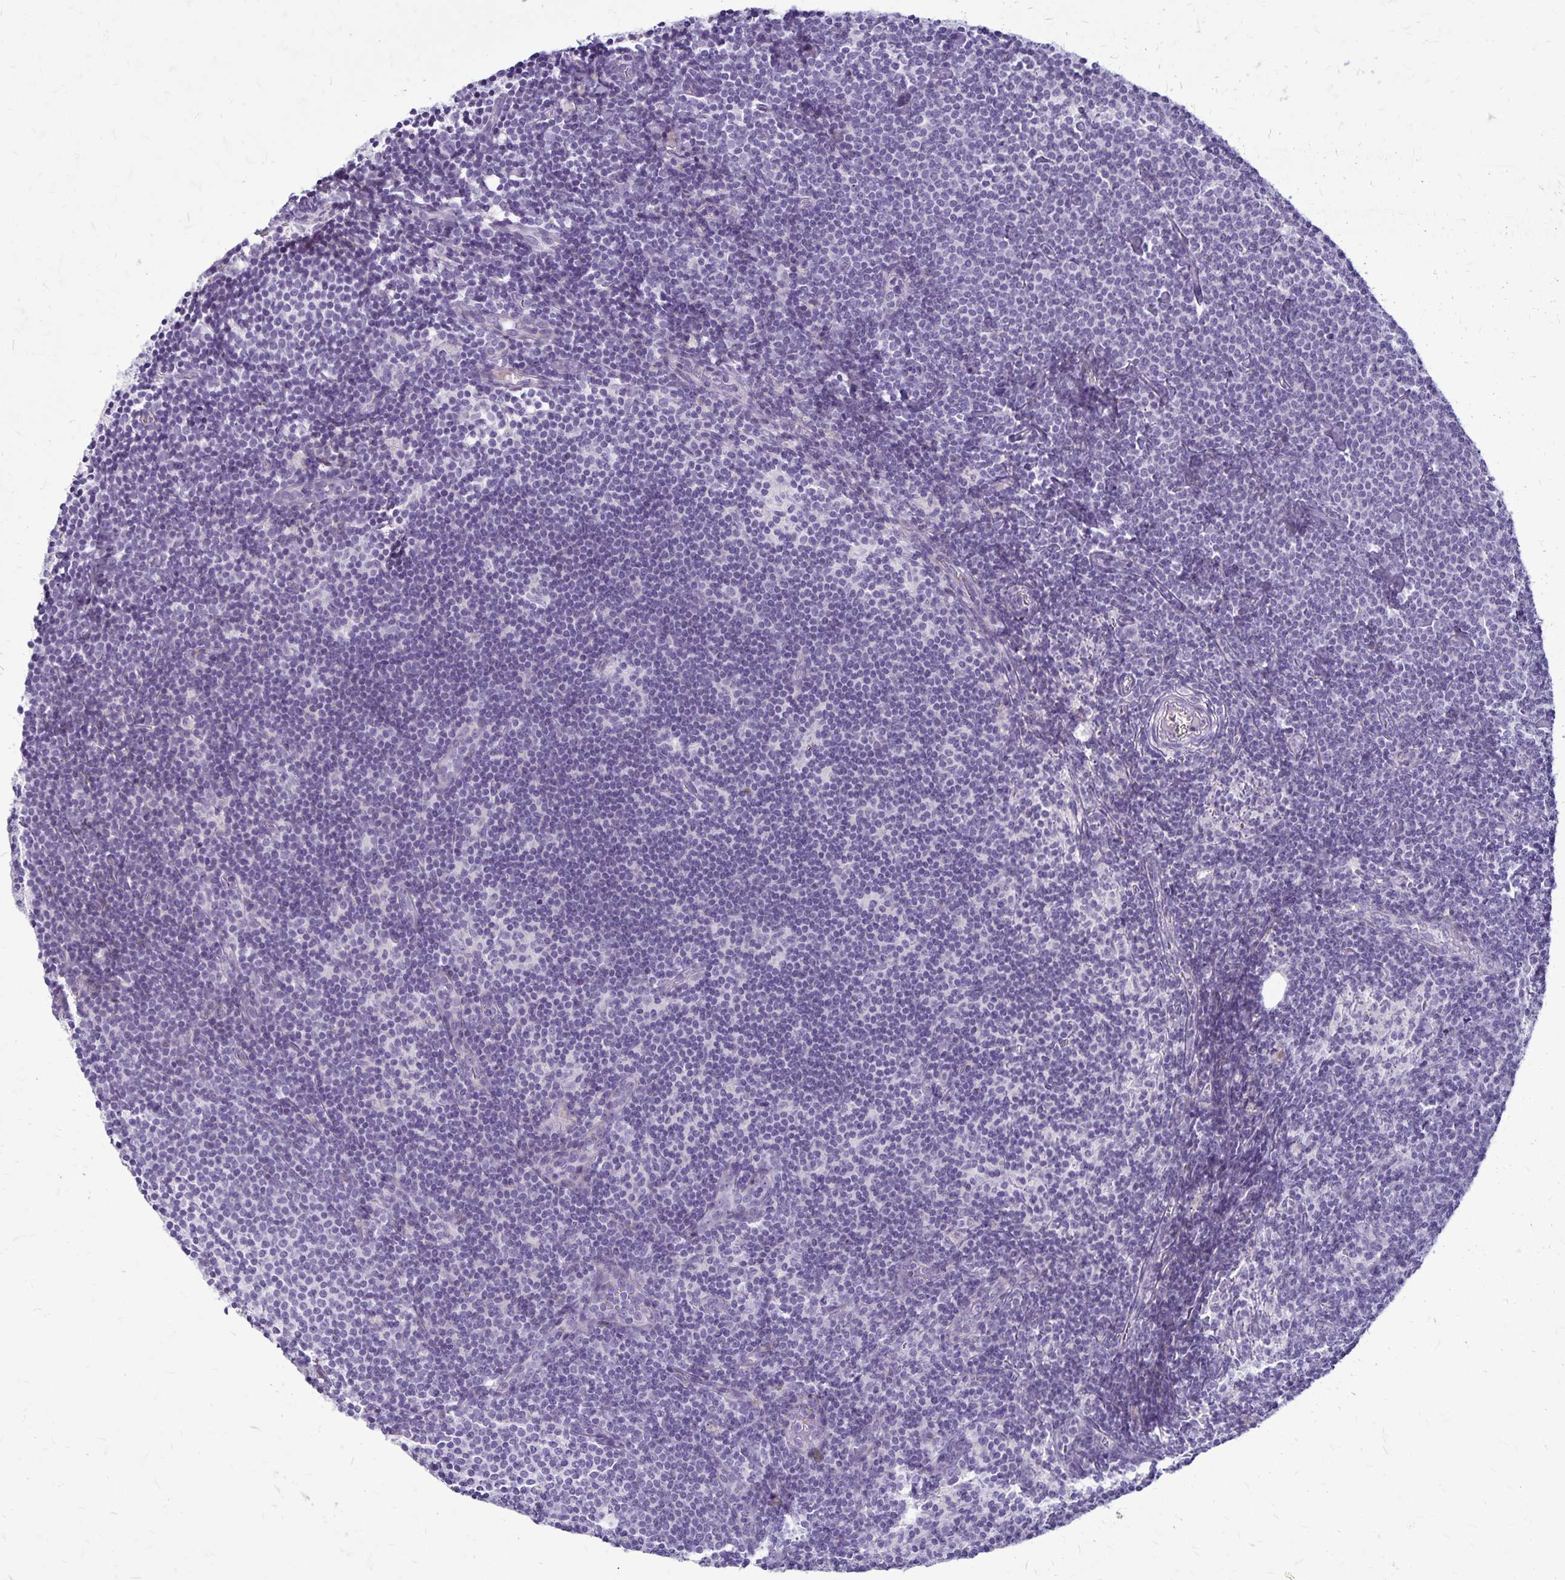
{"staining": {"intensity": "negative", "quantity": "none", "location": "none"}, "tissue": "lymph node", "cell_type": "Germinal center cells", "image_type": "normal", "snomed": [{"axis": "morphology", "description": "Normal tissue, NOS"}, {"axis": "topography", "description": "Lymph node"}], "caption": "A high-resolution image shows IHC staining of unremarkable lymph node, which demonstrates no significant staining in germinal center cells.", "gene": "GP9", "patient": {"sex": "female", "age": 41}}